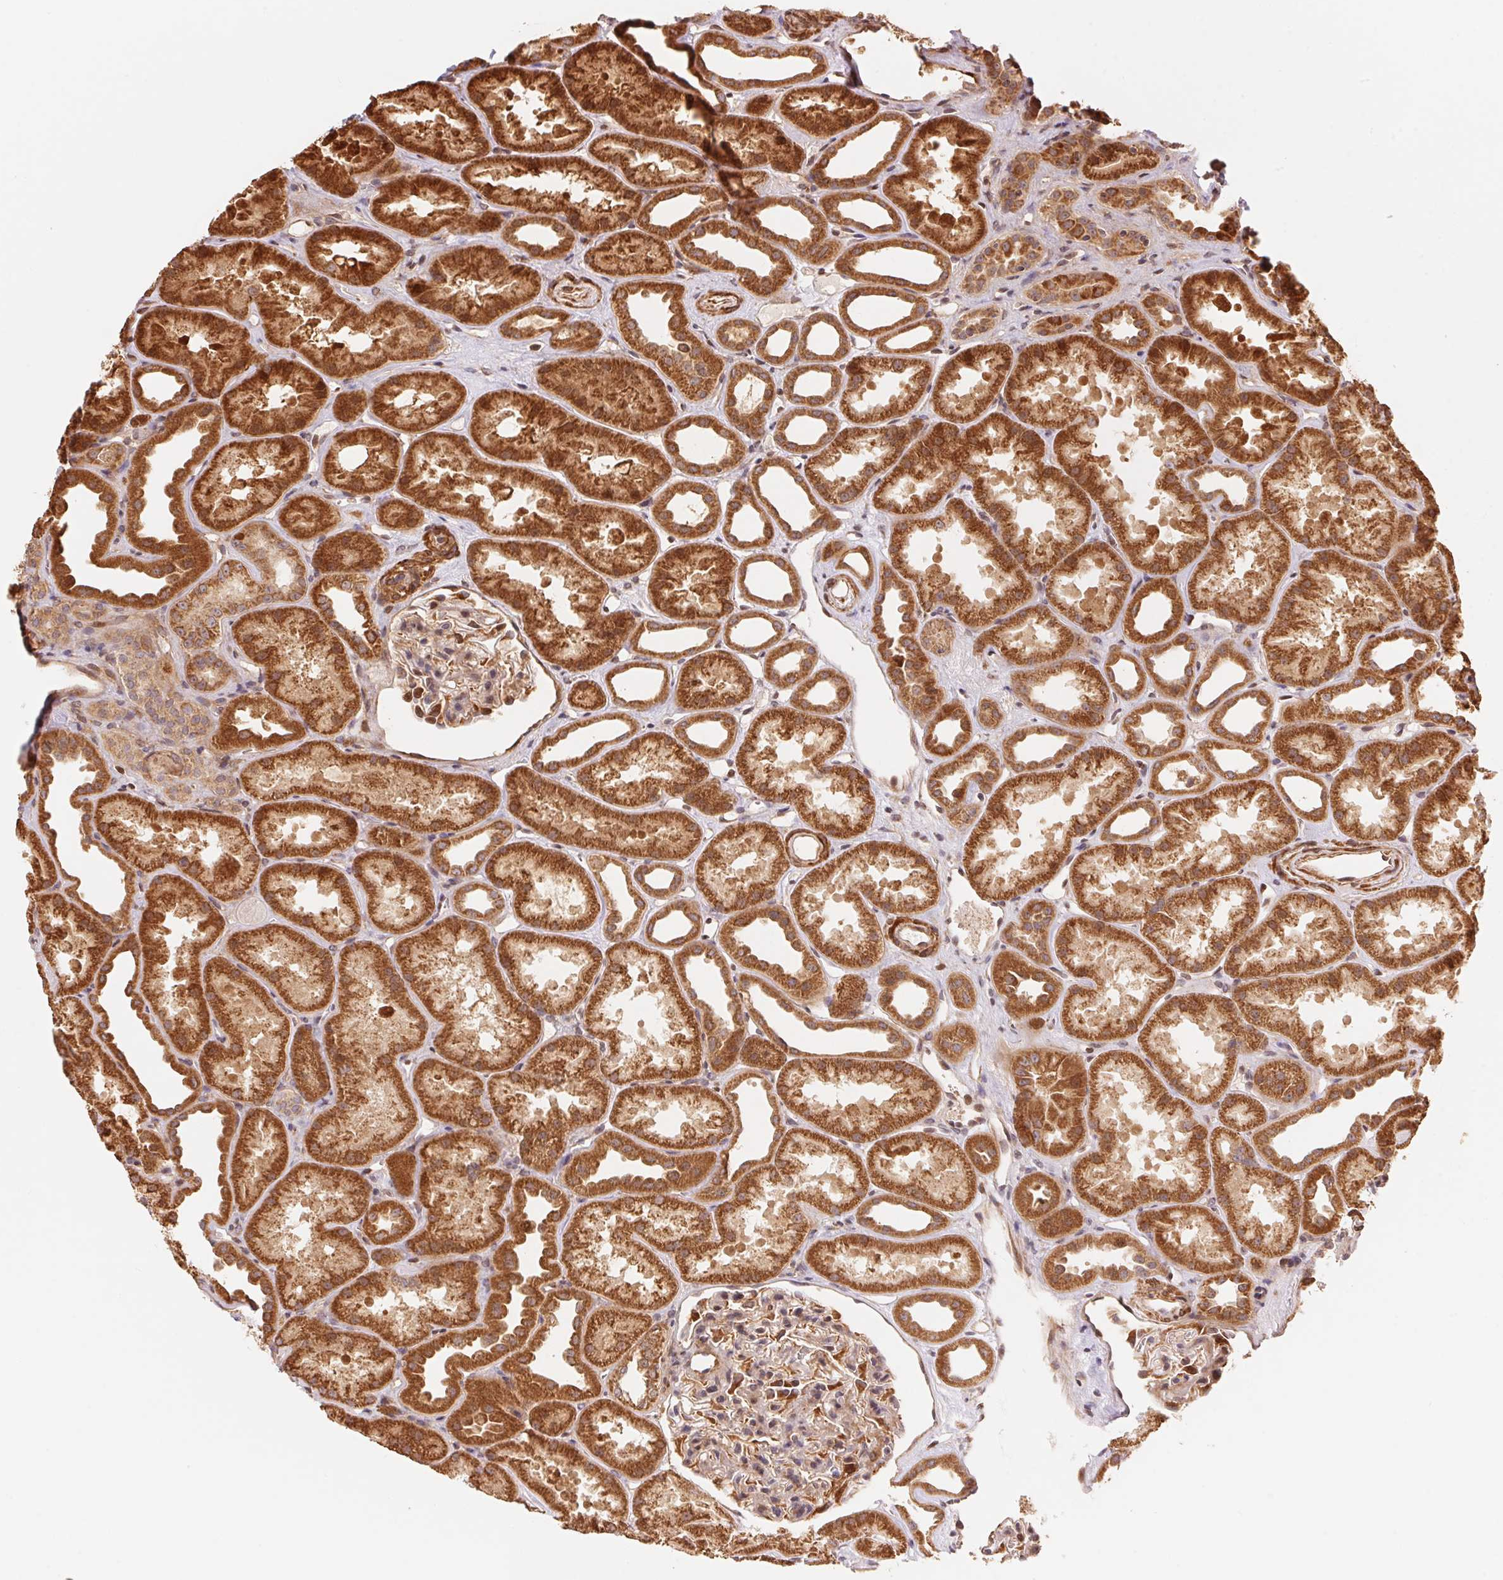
{"staining": {"intensity": "moderate", "quantity": "<25%", "location": "cytoplasmic/membranous"}, "tissue": "kidney", "cell_type": "Cells in glomeruli", "image_type": "normal", "snomed": [{"axis": "morphology", "description": "Normal tissue, NOS"}, {"axis": "topography", "description": "Kidney"}], "caption": "Kidney stained with DAB (3,3'-diaminobenzidine) immunohistochemistry reveals low levels of moderate cytoplasmic/membranous expression in about <25% of cells in glomeruli.", "gene": "TNIP2", "patient": {"sex": "male", "age": 61}}